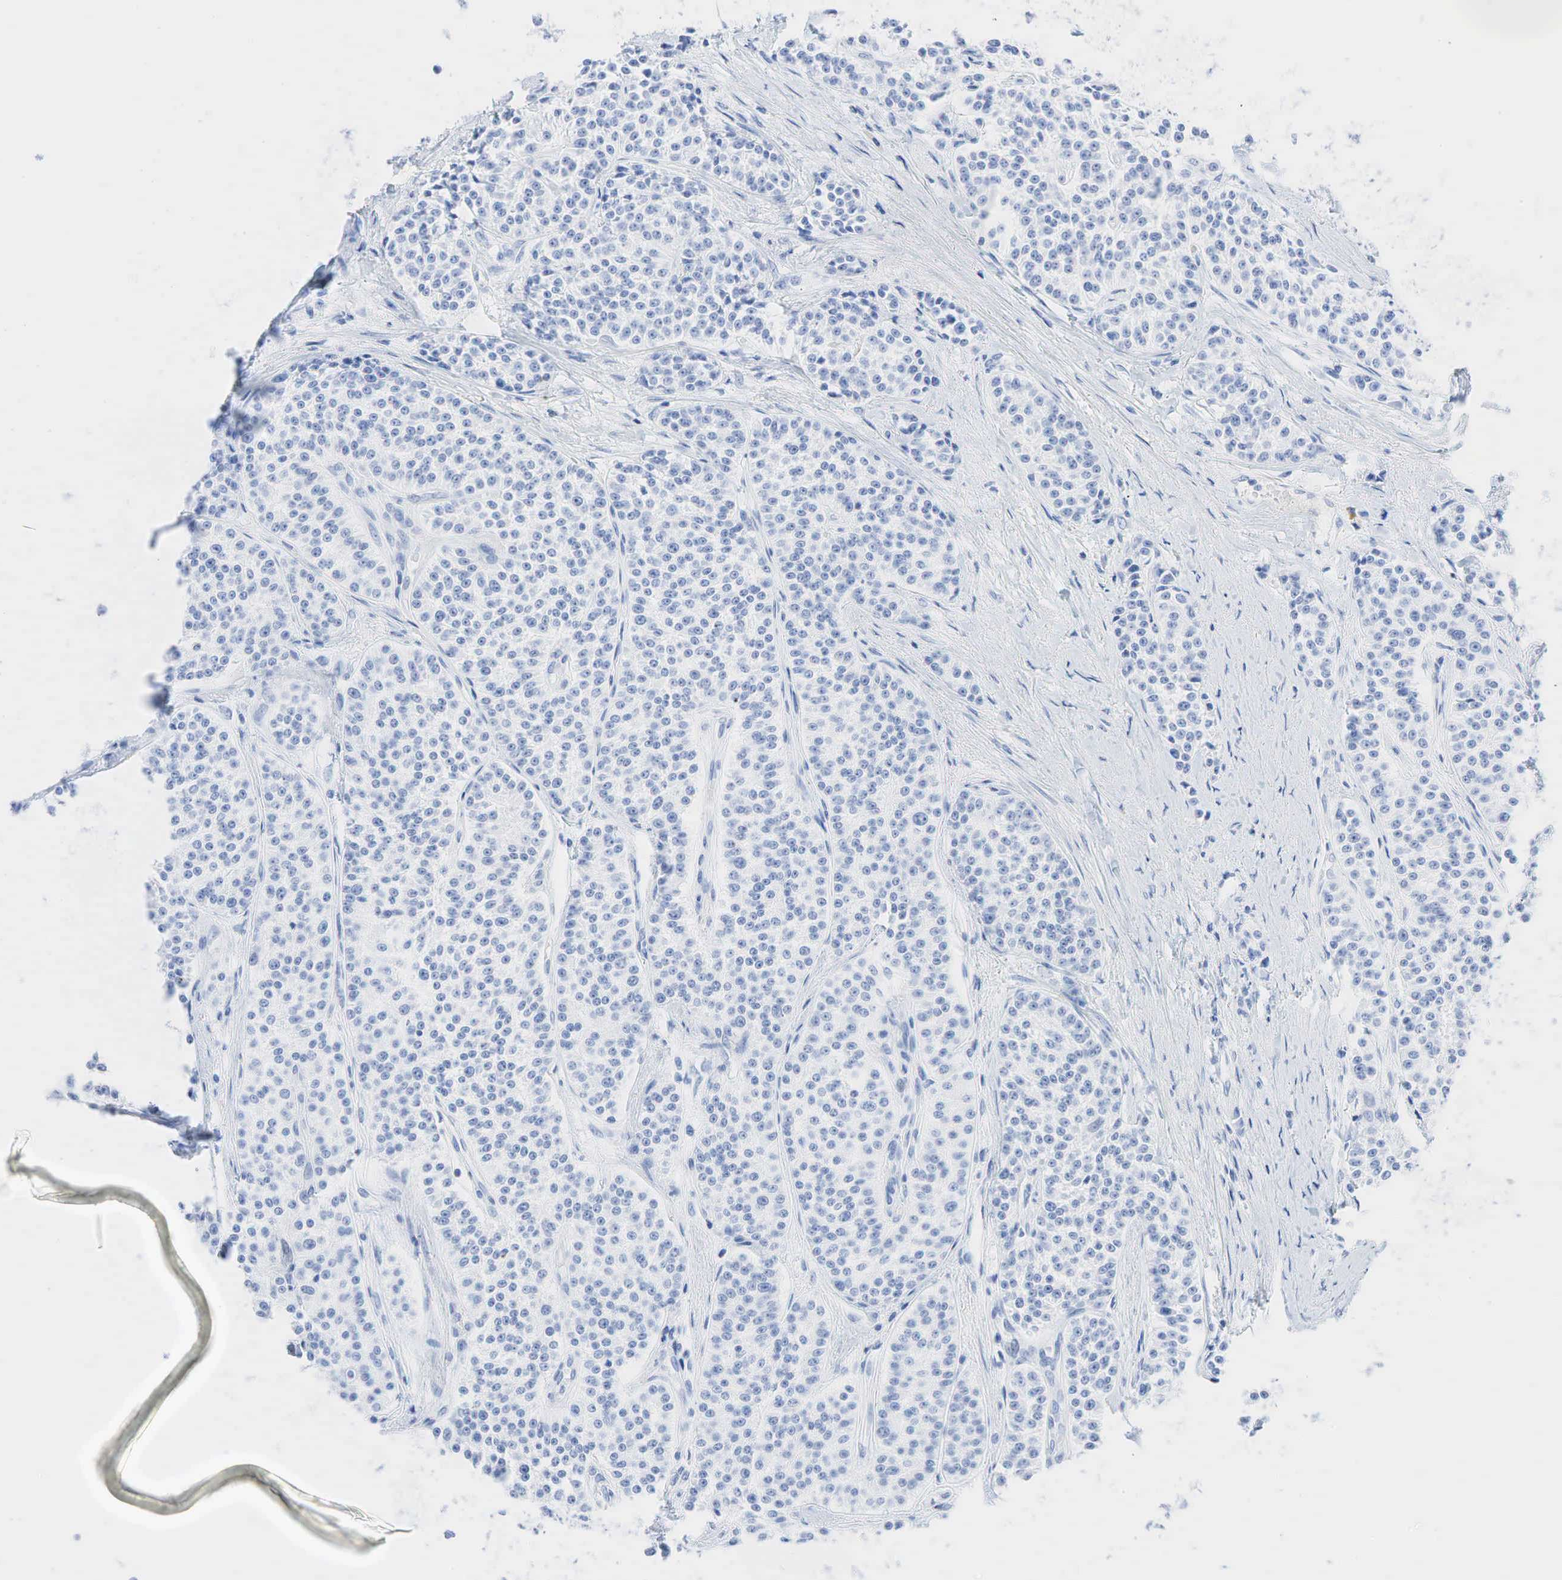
{"staining": {"intensity": "negative", "quantity": "none", "location": "none"}, "tissue": "carcinoid", "cell_type": "Tumor cells", "image_type": "cancer", "snomed": [{"axis": "morphology", "description": "Carcinoid, malignant, NOS"}, {"axis": "topography", "description": "Stomach"}], "caption": "Malignant carcinoid stained for a protein using immunohistochemistry (IHC) displays no positivity tumor cells.", "gene": "INHA", "patient": {"sex": "female", "age": 76}}